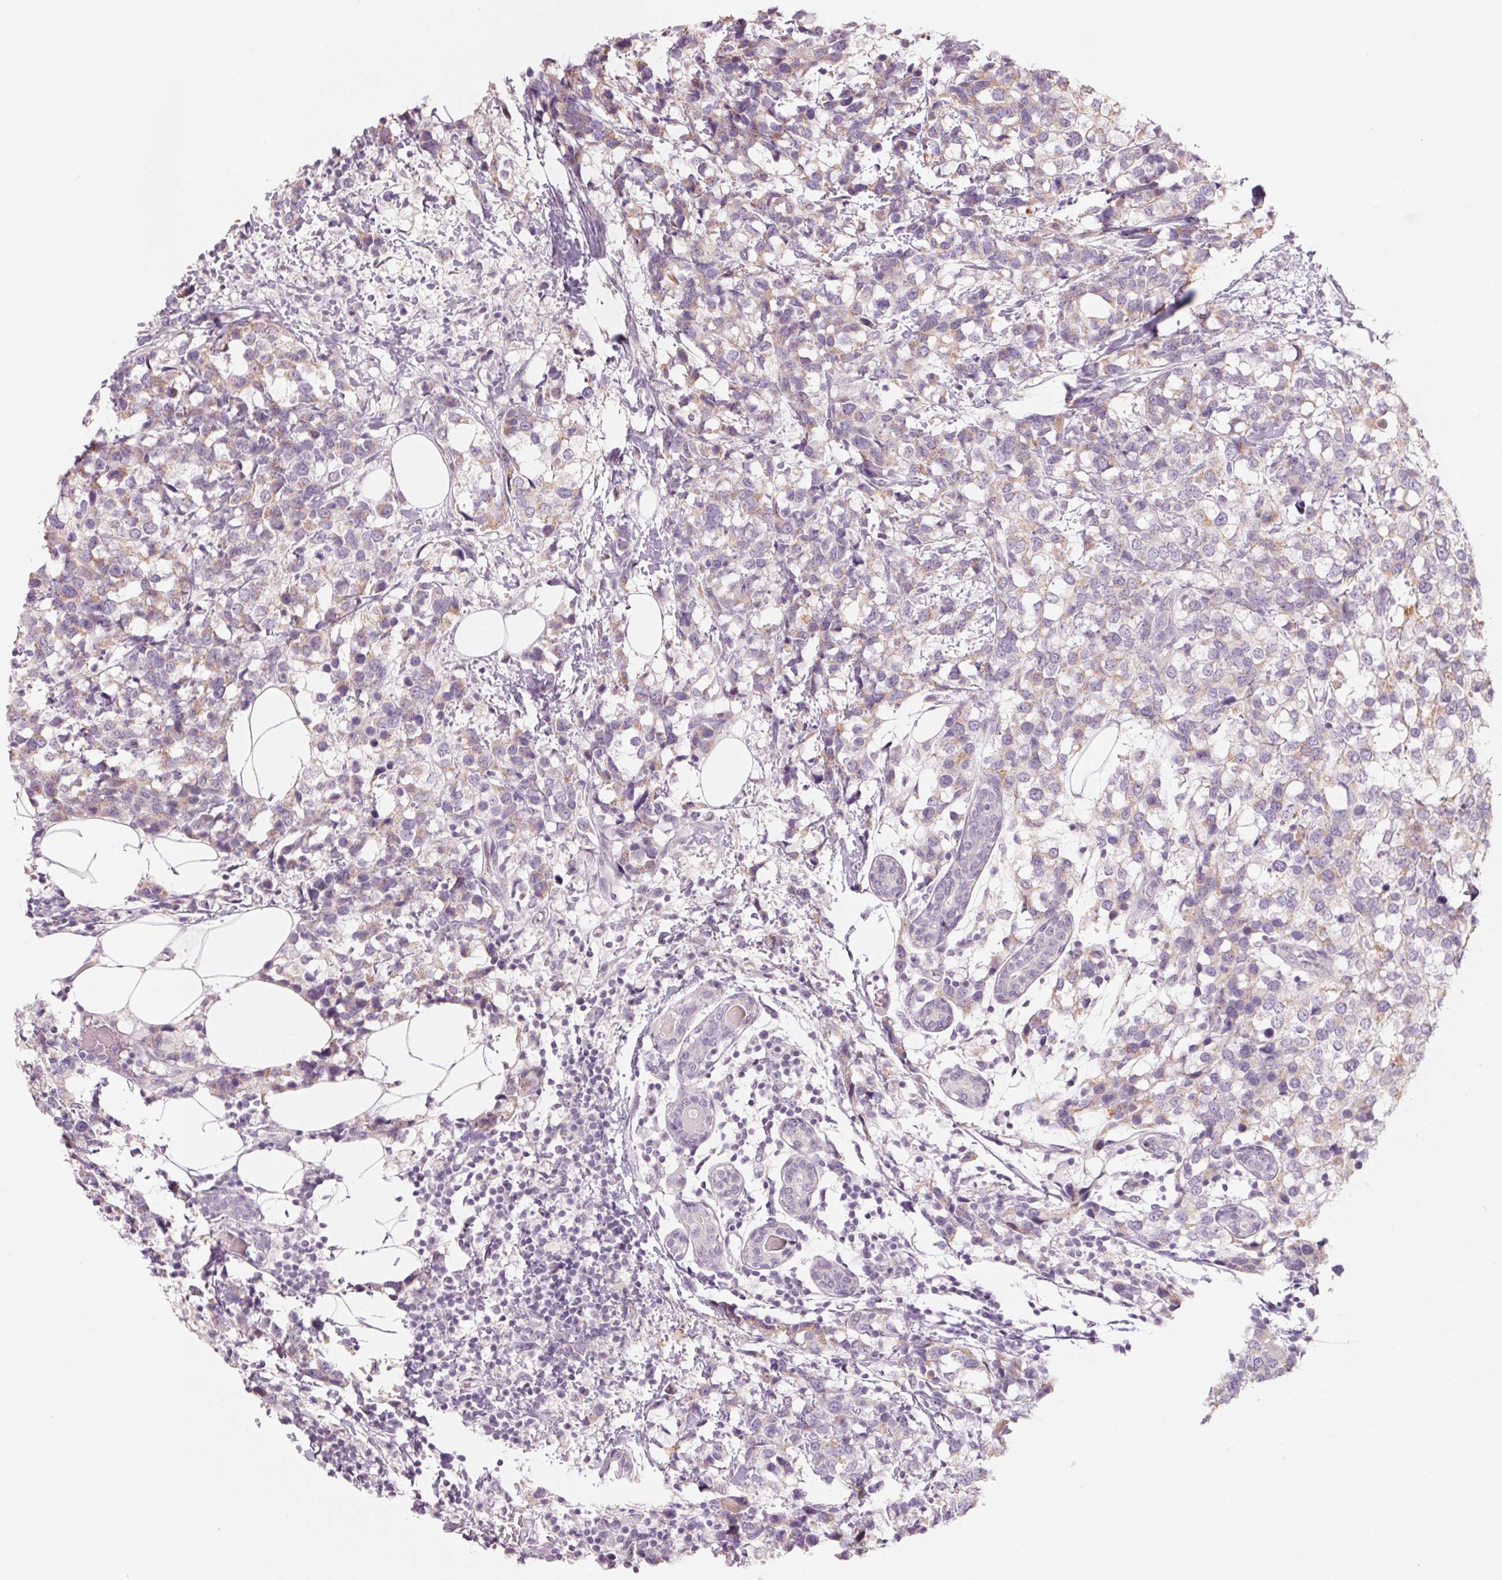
{"staining": {"intensity": "negative", "quantity": "none", "location": "none"}, "tissue": "breast cancer", "cell_type": "Tumor cells", "image_type": "cancer", "snomed": [{"axis": "morphology", "description": "Lobular carcinoma"}, {"axis": "topography", "description": "Breast"}], "caption": "This is an IHC histopathology image of human breast cancer. There is no staining in tumor cells.", "gene": "POU1F1", "patient": {"sex": "female", "age": 59}}